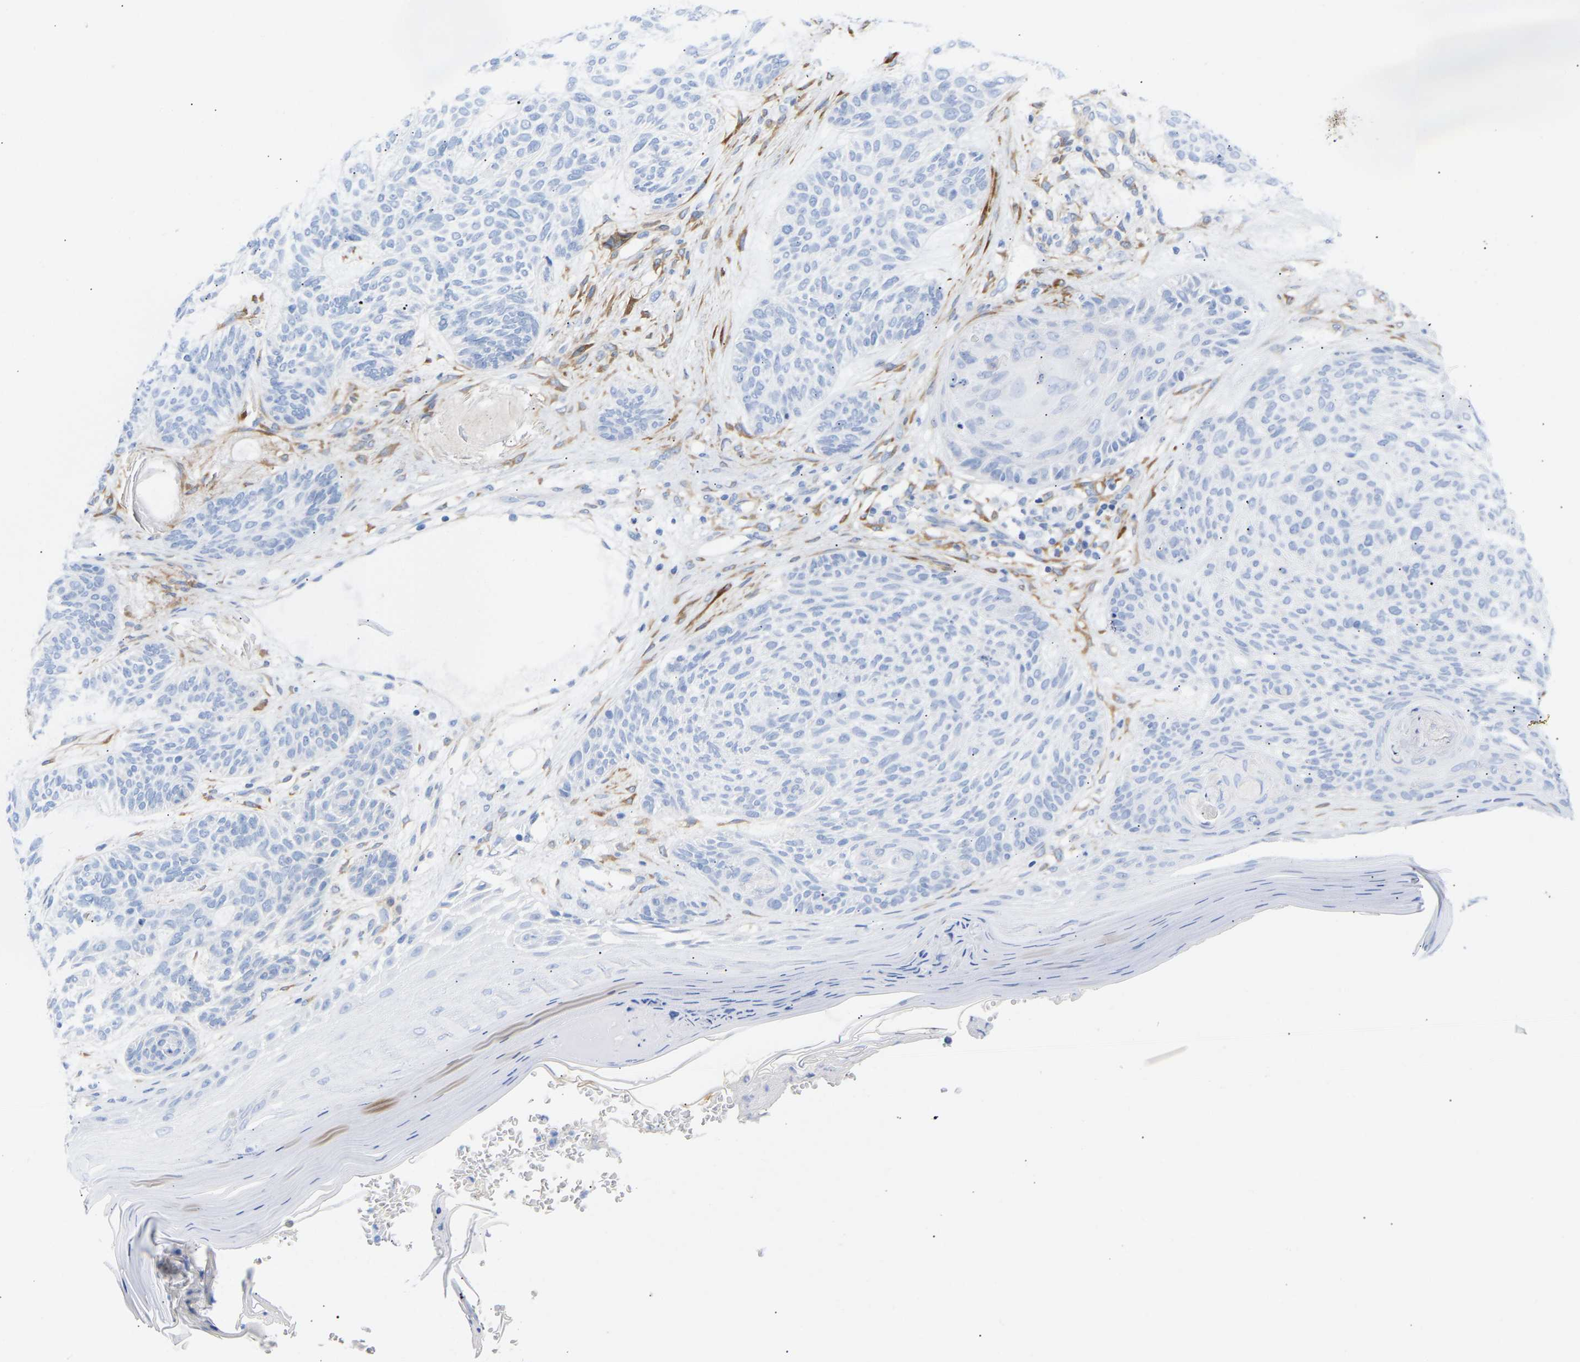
{"staining": {"intensity": "negative", "quantity": "none", "location": "none"}, "tissue": "skin cancer", "cell_type": "Tumor cells", "image_type": "cancer", "snomed": [{"axis": "morphology", "description": "Basal cell carcinoma"}, {"axis": "topography", "description": "Skin"}], "caption": "There is no significant expression in tumor cells of skin basal cell carcinoma.", "gene": "AMPH", "patient": {"sex": "male", "age": 55}}